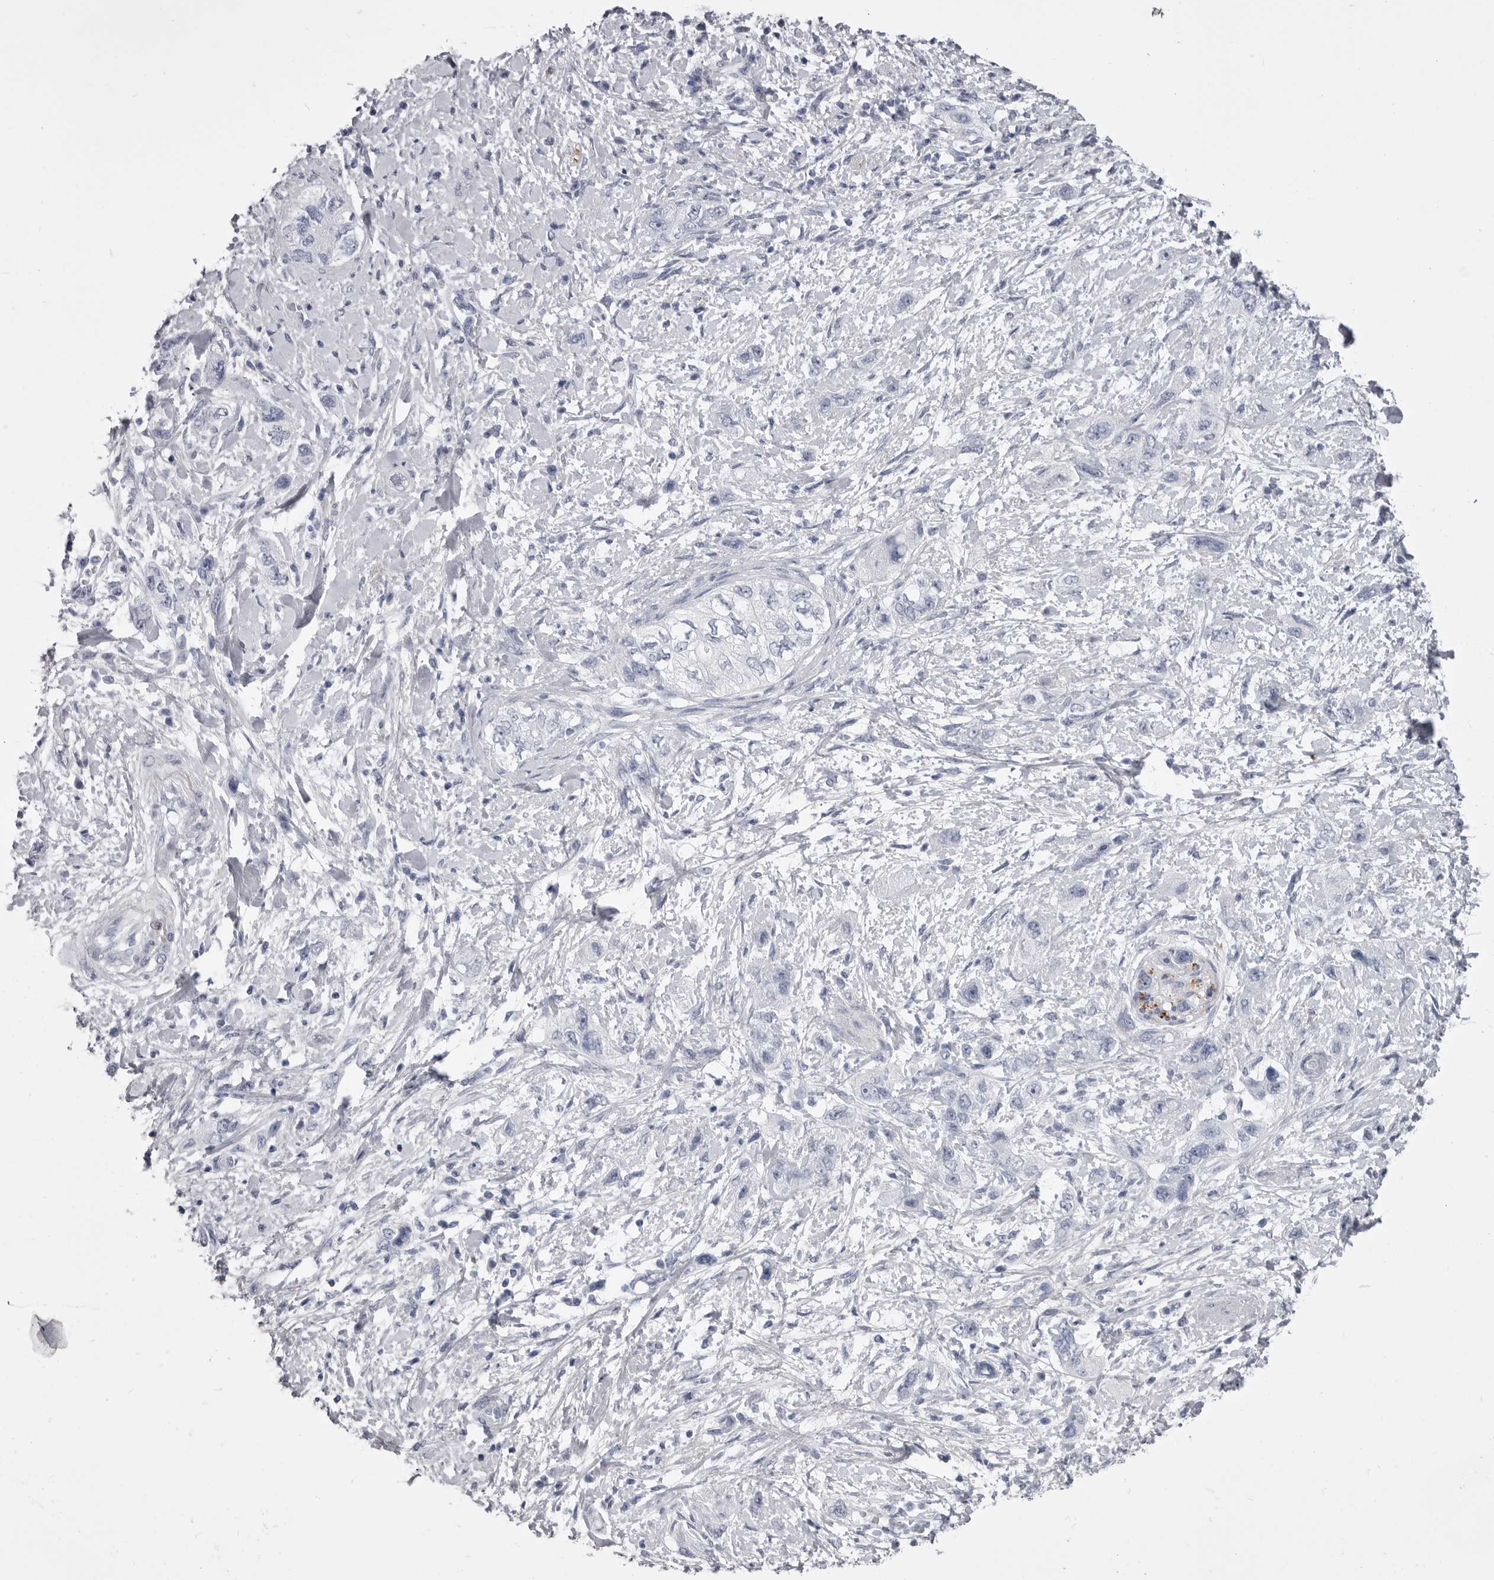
{"staining": {"intensity": "negative", "quantity": "none", "location": "none"}, "tissue": "pancreatic cancer", "cell_type": "Tumor cells", "image_type": "cancer", "snomed": [{"axis": "morphology", "description": "Adenocarcinoma, NOS"}, {"axis": "topography", "description": "Pancreas"}], "caption": "The image shows no significant expression in tumor cells of pancreatic adenocarcinoma.", "gene": "ANK2", "patient": {"sex": "female", "age": 73}}